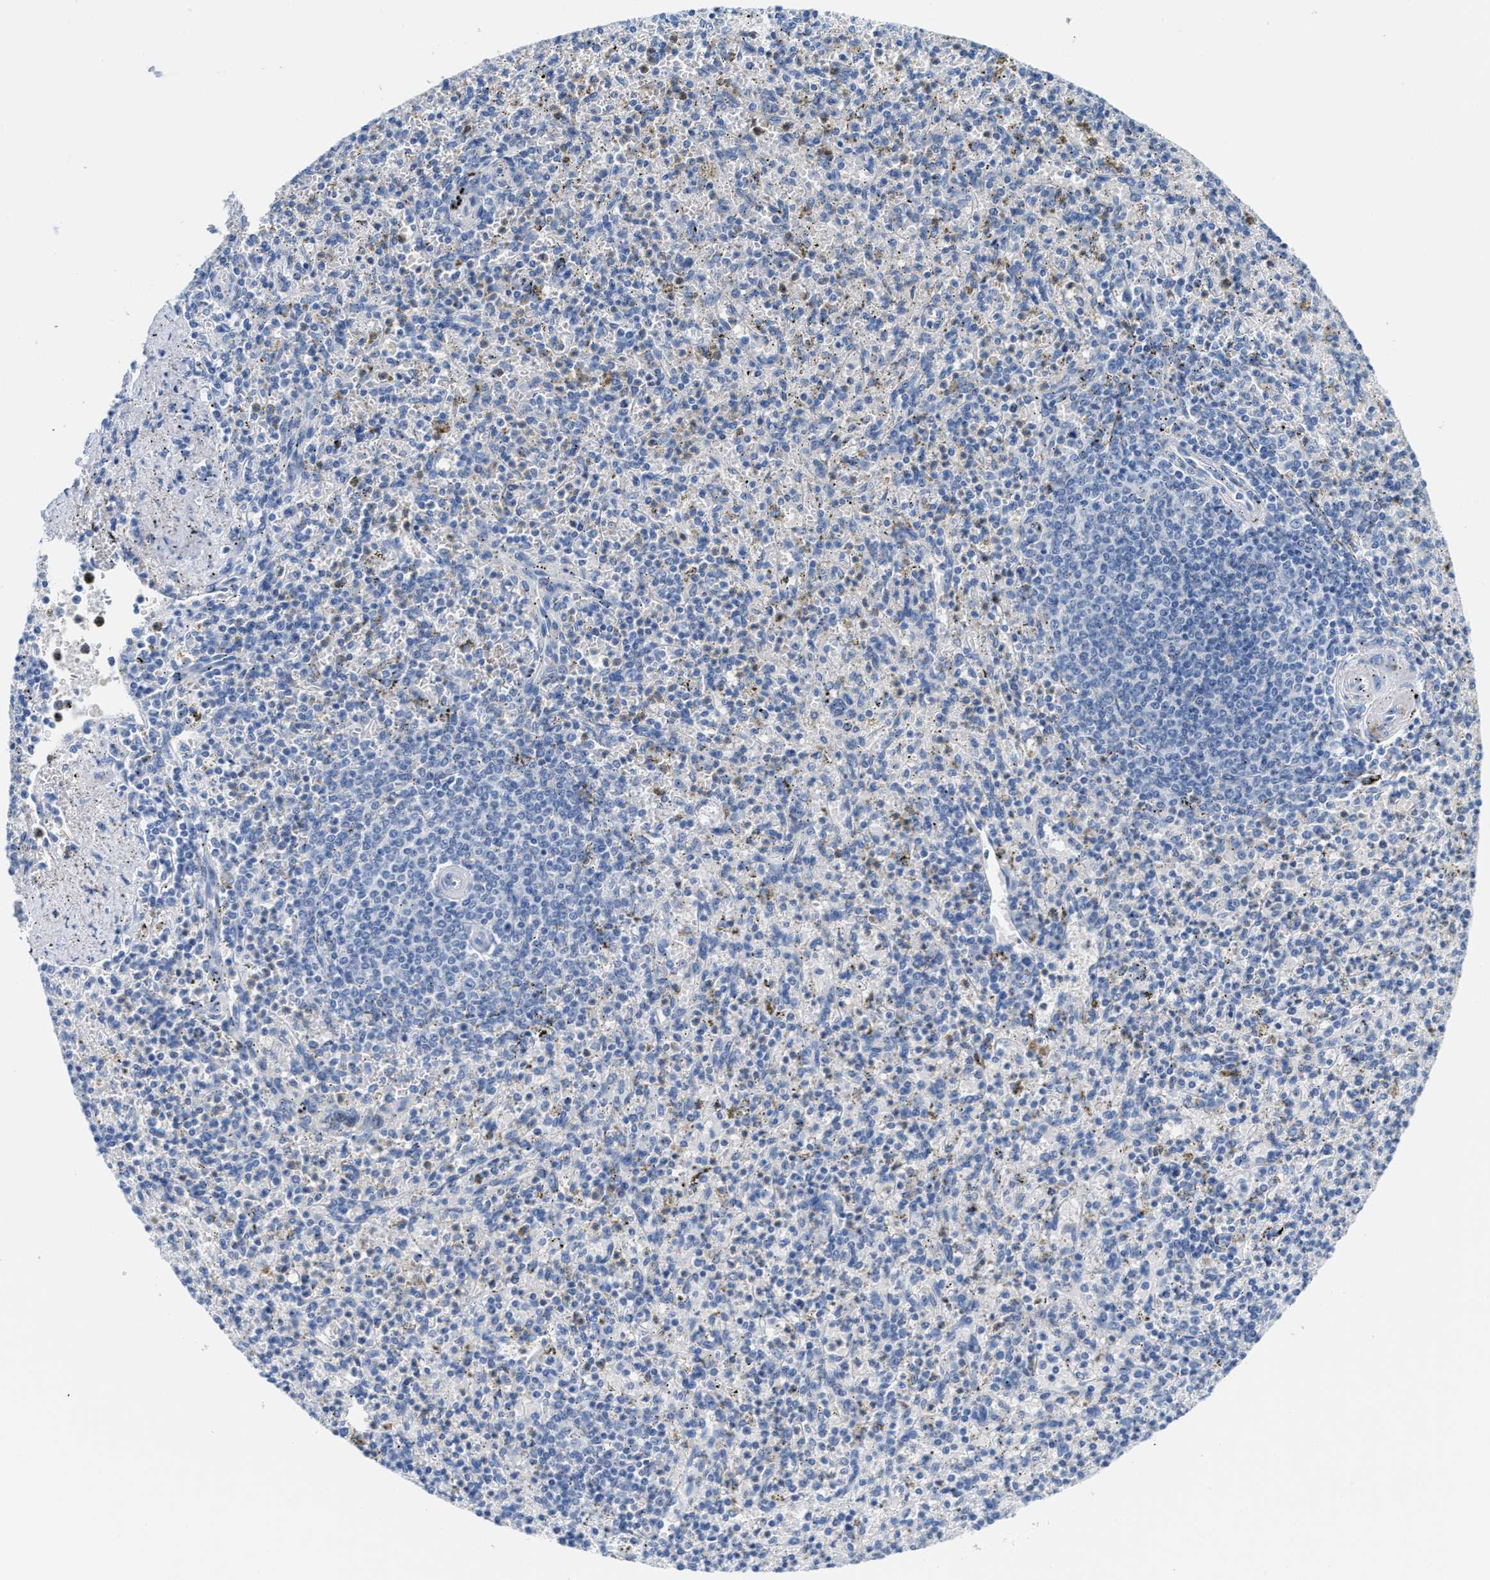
{"staining": {"intensity": "negative", "quantity": "none", "location": "none"}, "tissue": "spleen", "cell_type": "Cells in red pulp", "image_type": "normal", "snomed": [{"axis": "morphology", "description": "Normal tissue, NOS"}, {"axis": "topography", "description": "Spleen"}], "caption": "High power microscopy photomicrograph of an IHC photomicrograph of benign spleen, revealing no significant expression in cells in red pulp.", "gene": "GC", "patient": {"sex": "male", "age": 72}}